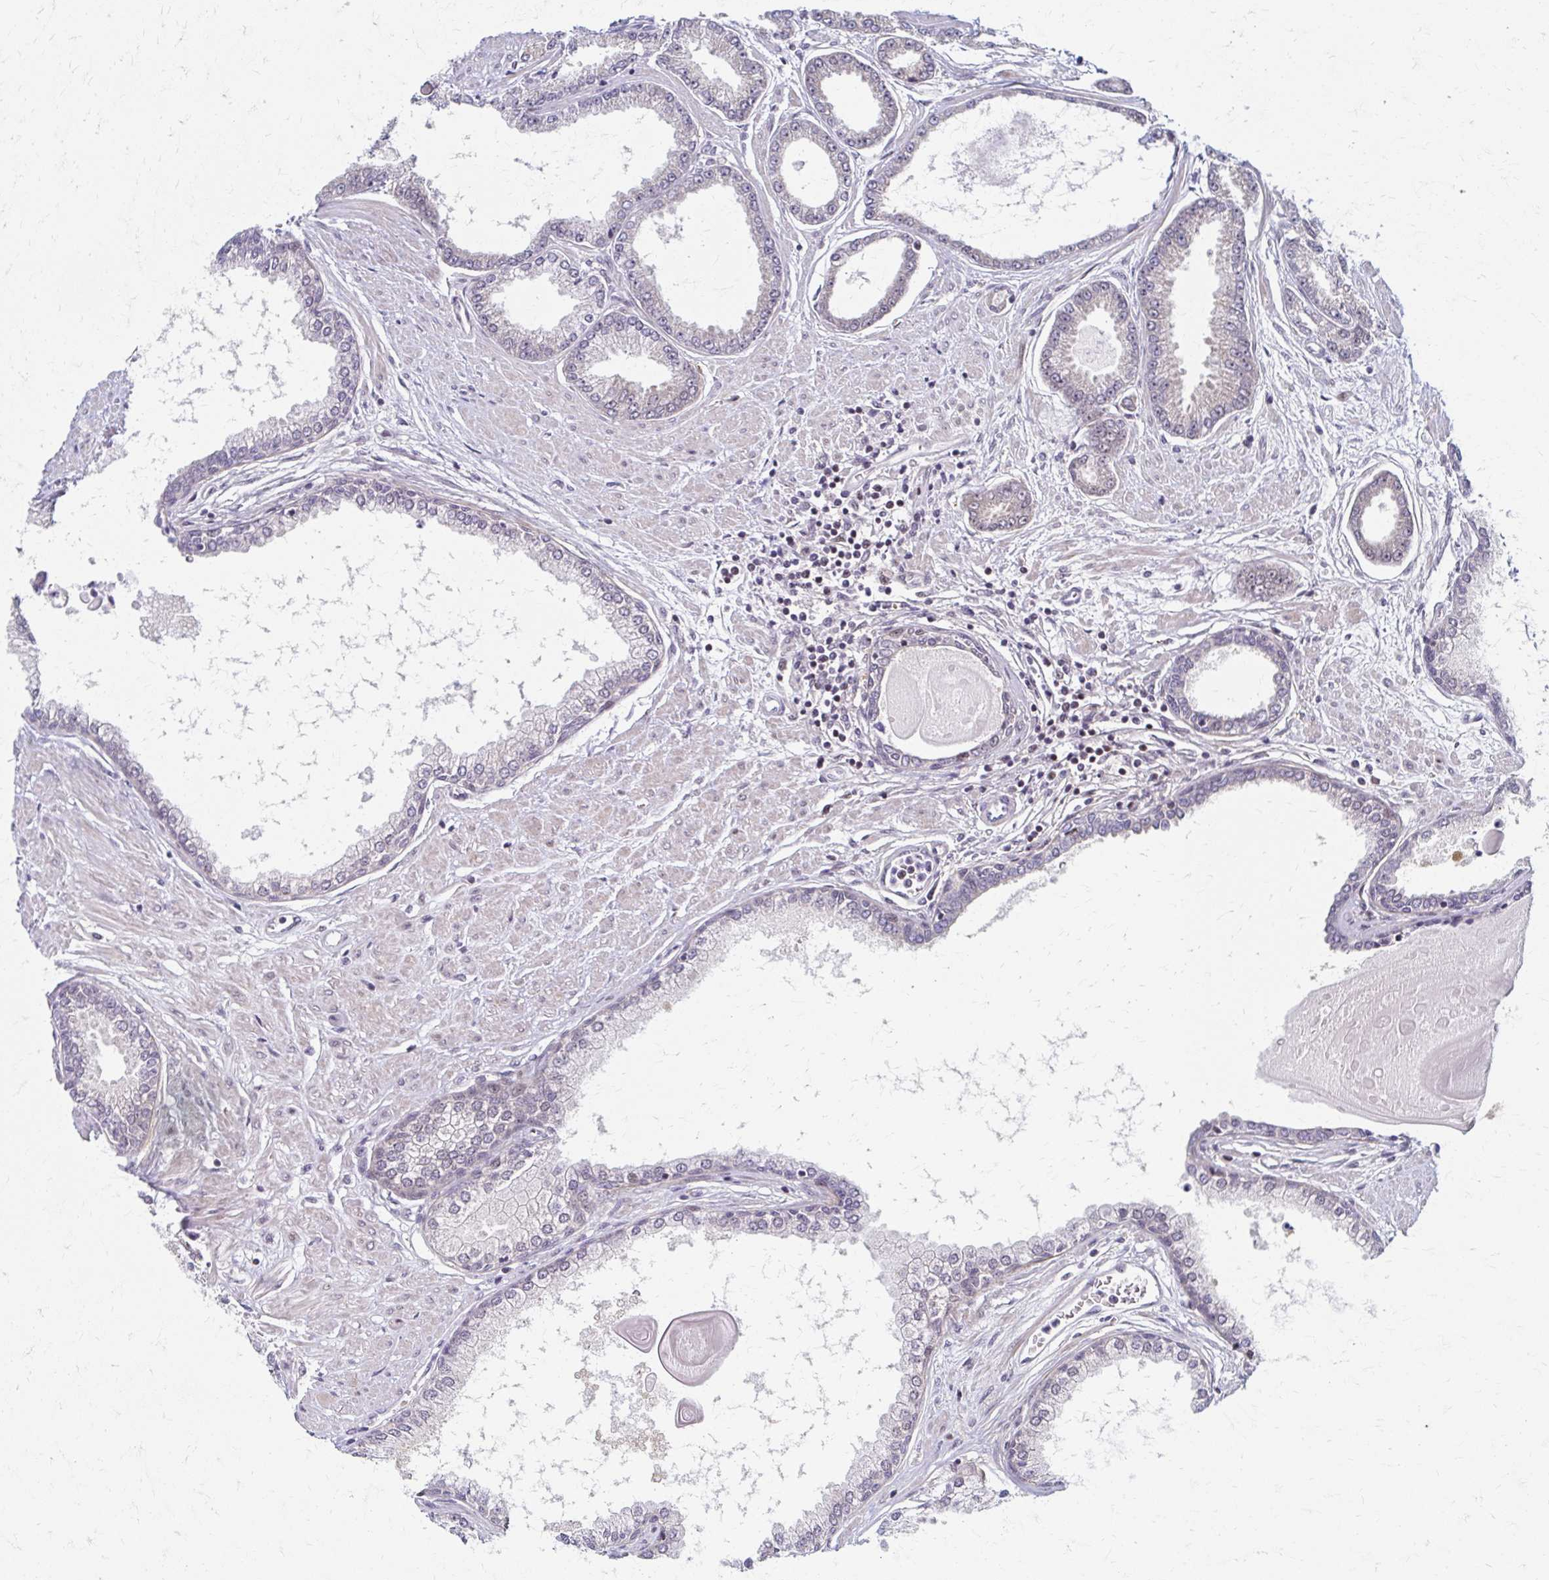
{"staining": {"intensity": "negative", "quantity": "none", "location": "none"}, "tissue": "prostate cancer", "cell_type": "Tumor cells", "image_type": "cancer", "snomed": [{"axis": "morphology", "description": "Adenocarcinoma, Low grade"}, {"axis": "topography", "description": "Prostate"}], "caption": "This is an immunohistochemistry (IHC) micrograph of low-grade adenocarcinoma (prostate). There is no staining in tumor cells.", "gene": "PSMD7", "patient": {"sex": "male", "age": 67}}